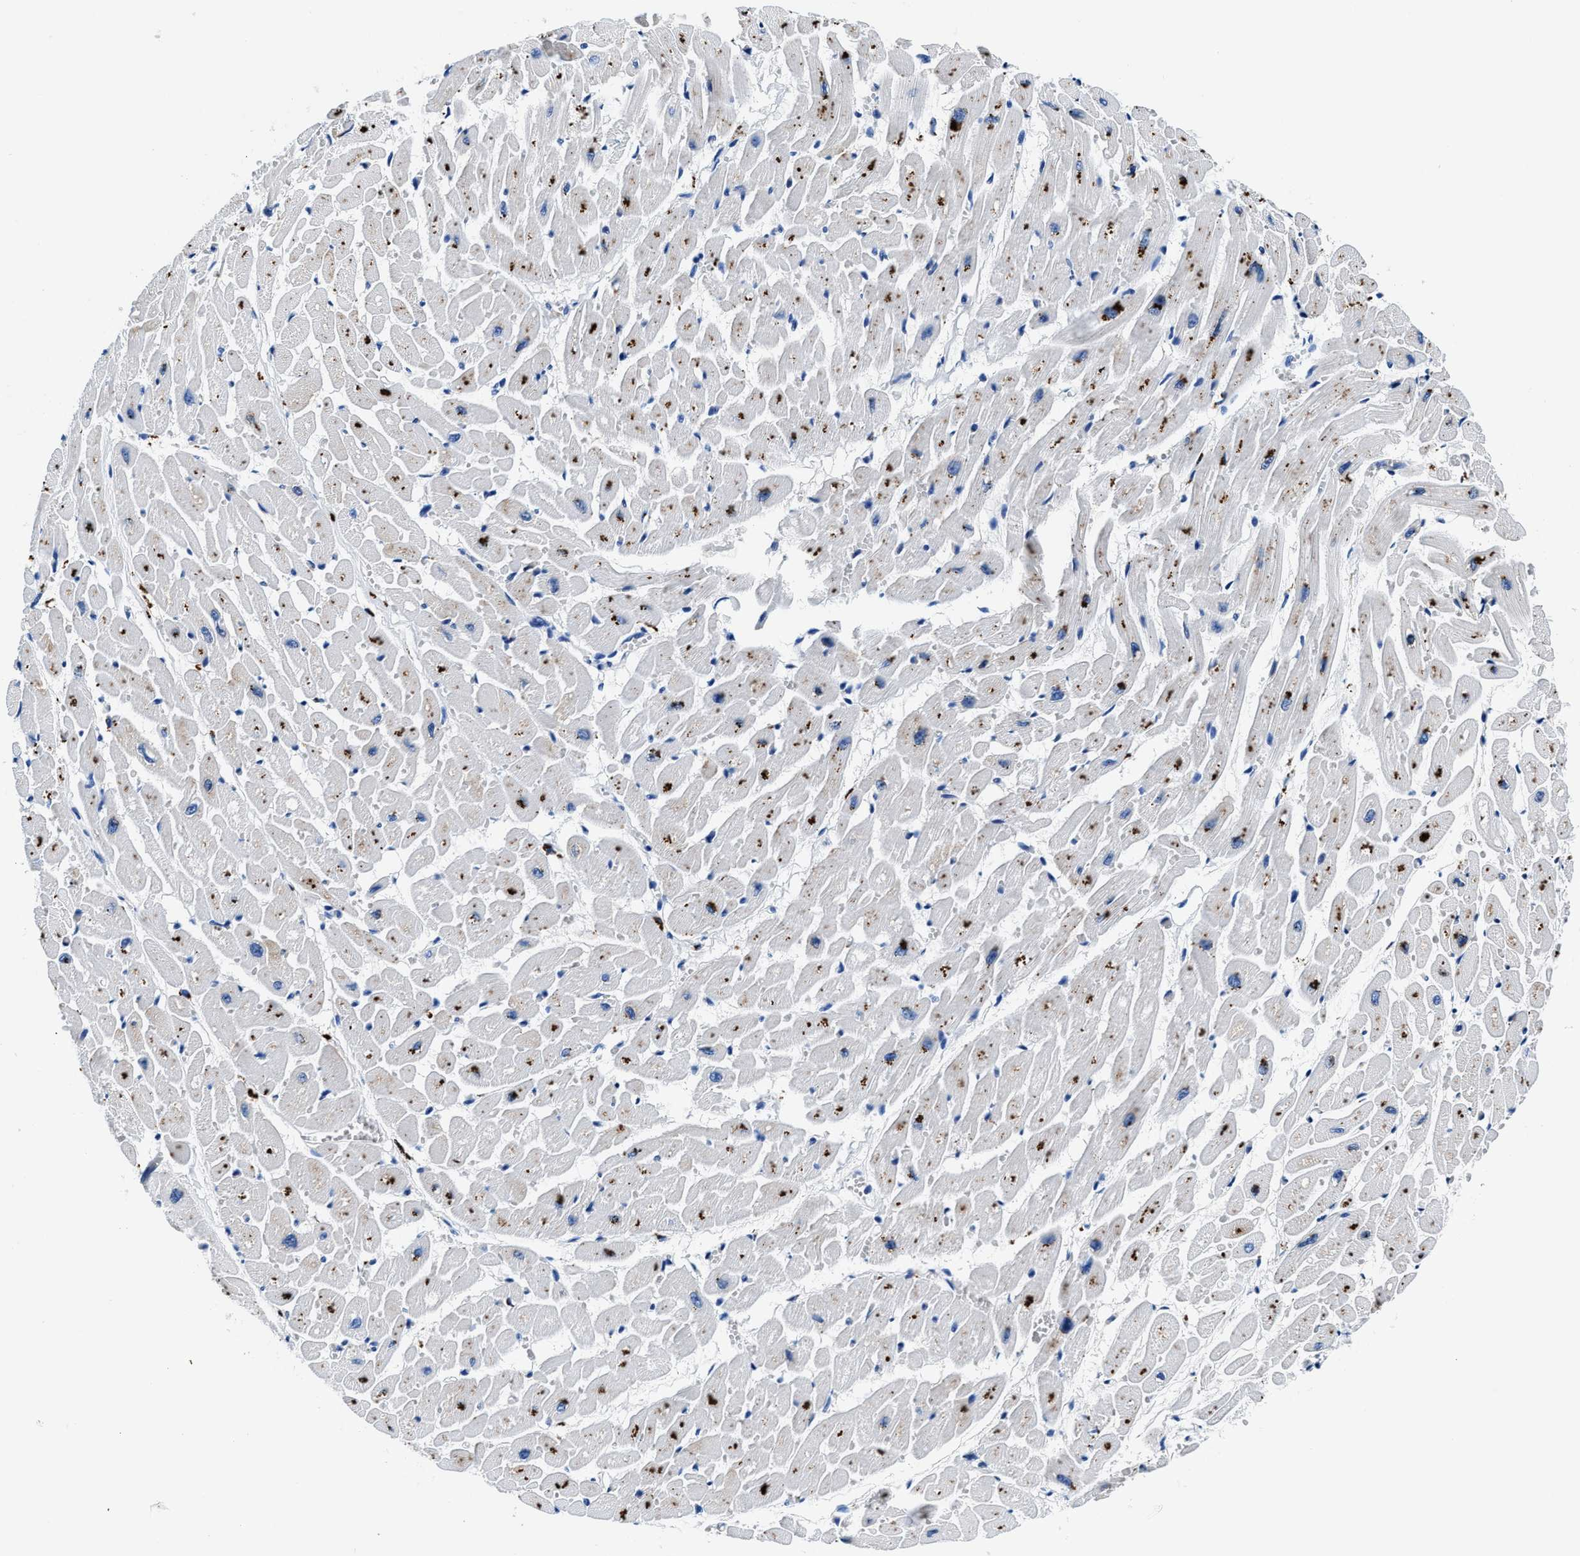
{"staining": {"intensity": "moderate", "quantity": "25%-75%", "location": "cytoplasmic/membranous"}, "tissue": "heart muscle", "cell_type": "Cardiomyocytes", "image_type": "normal", "snomed": [{"axis": "morphology", "description": "Normal tissue, NOS"}, {"axis": "topography", "description": "Heart"}], "caption": "Moderate cytoplasmic/membranous staining is seen in about 25%-75% of cardiomyocytes in benign heart muscle.", "gene": "OR14K1", "patient": {"sex": "male", "age": 45}}